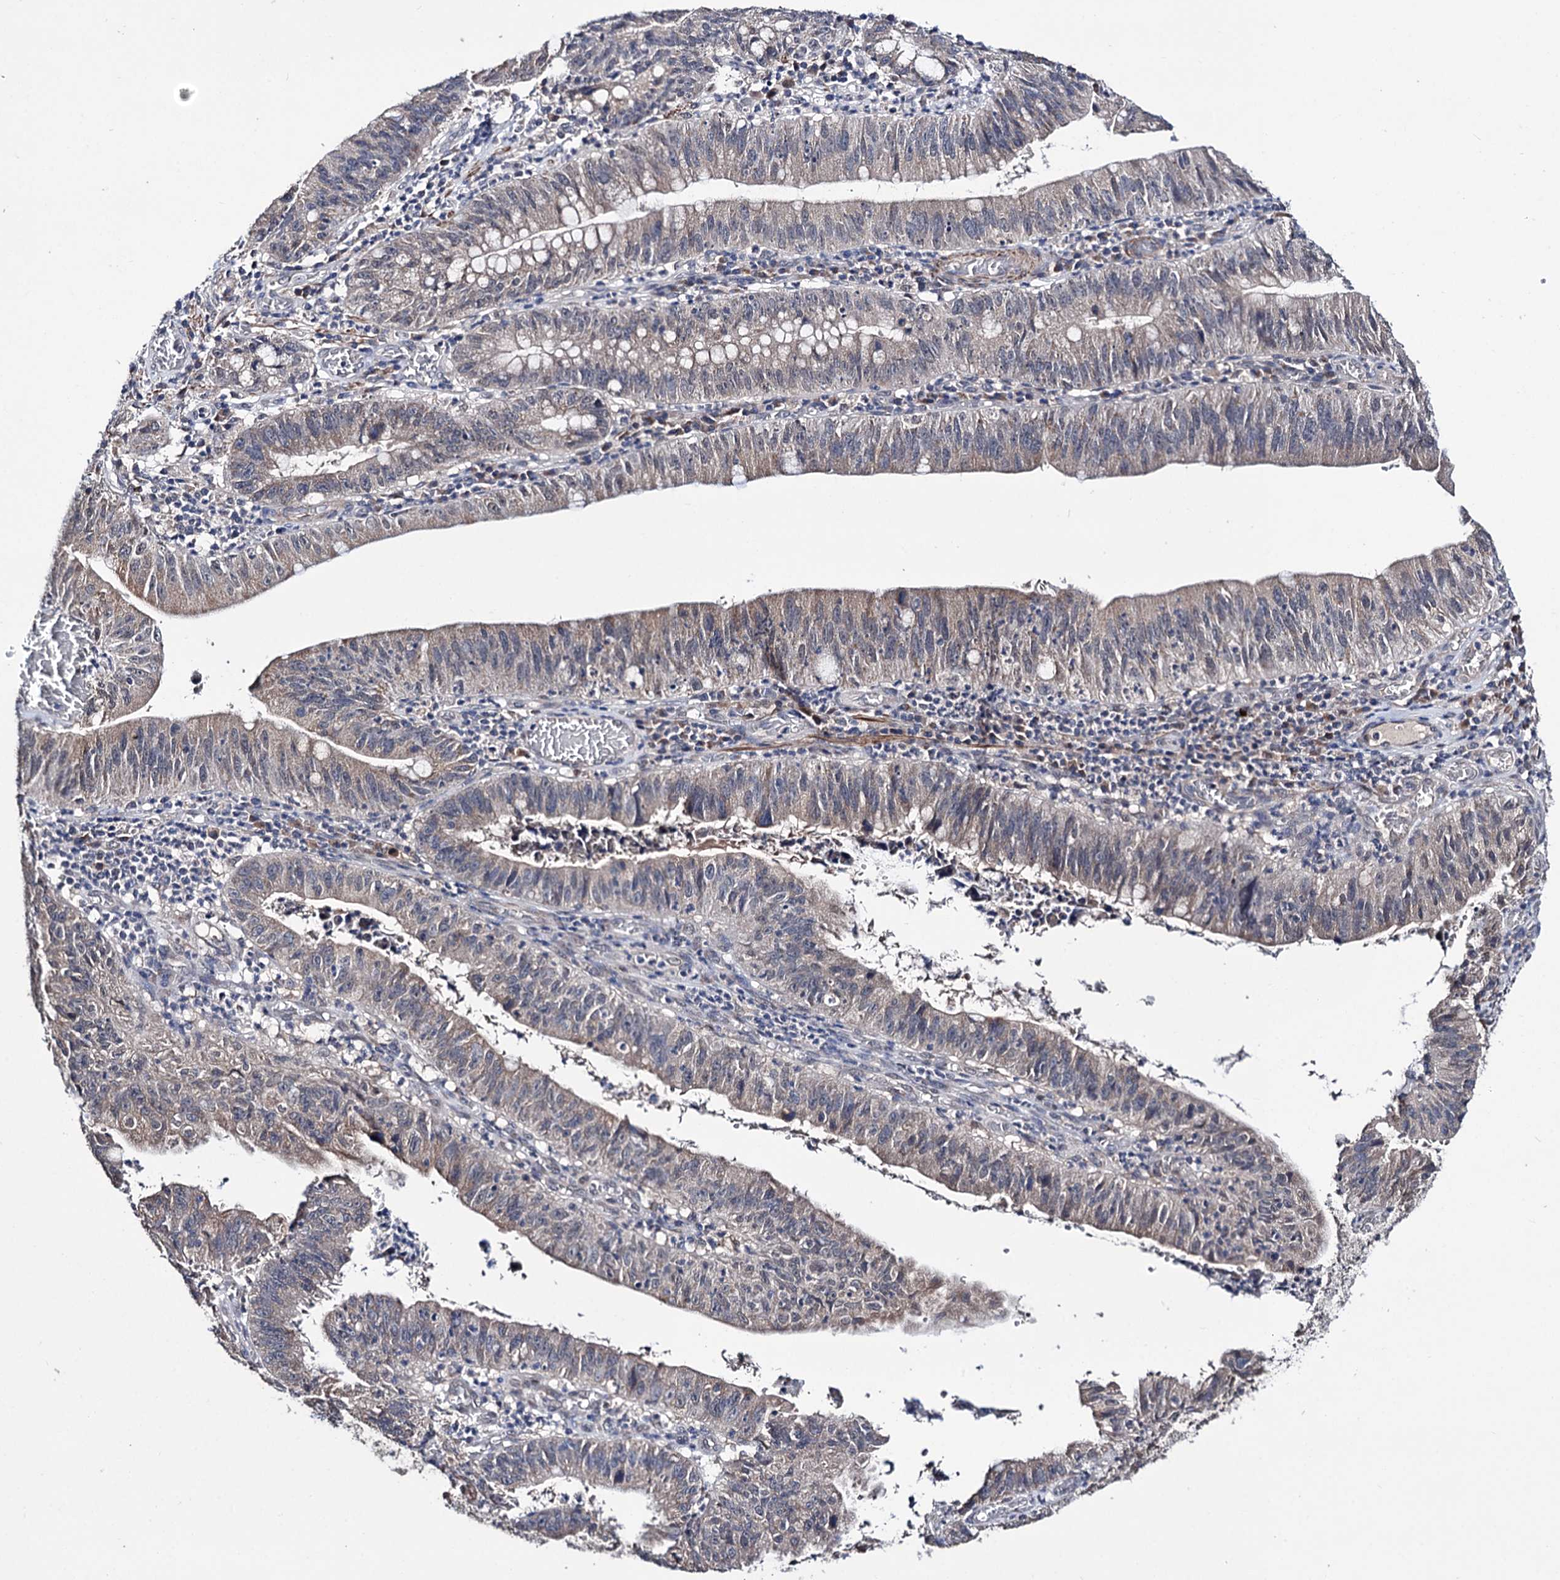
{"staining": {"intensity": "weak", "quantity": "25%-75%", "location": "cytoplasmic/membranous"}, "tissue": "stomach cancer", "cell_type": "Tumor cells", "image_type": "cancer", "snomed": [{"axis": "morphology", "description": "Adenocarcinoma, NOS"}, {"axis": "topography", "description": "Stomach"}], "caption": "Immunohistochemistry of human adenocarcinoma (stomach) shows low levels of weak cytoplasmic/membranous expression in approximately 25%-75% of tumor cells.", "gene": "CLPB", "patient": {"sex": "male", "age": 59}}